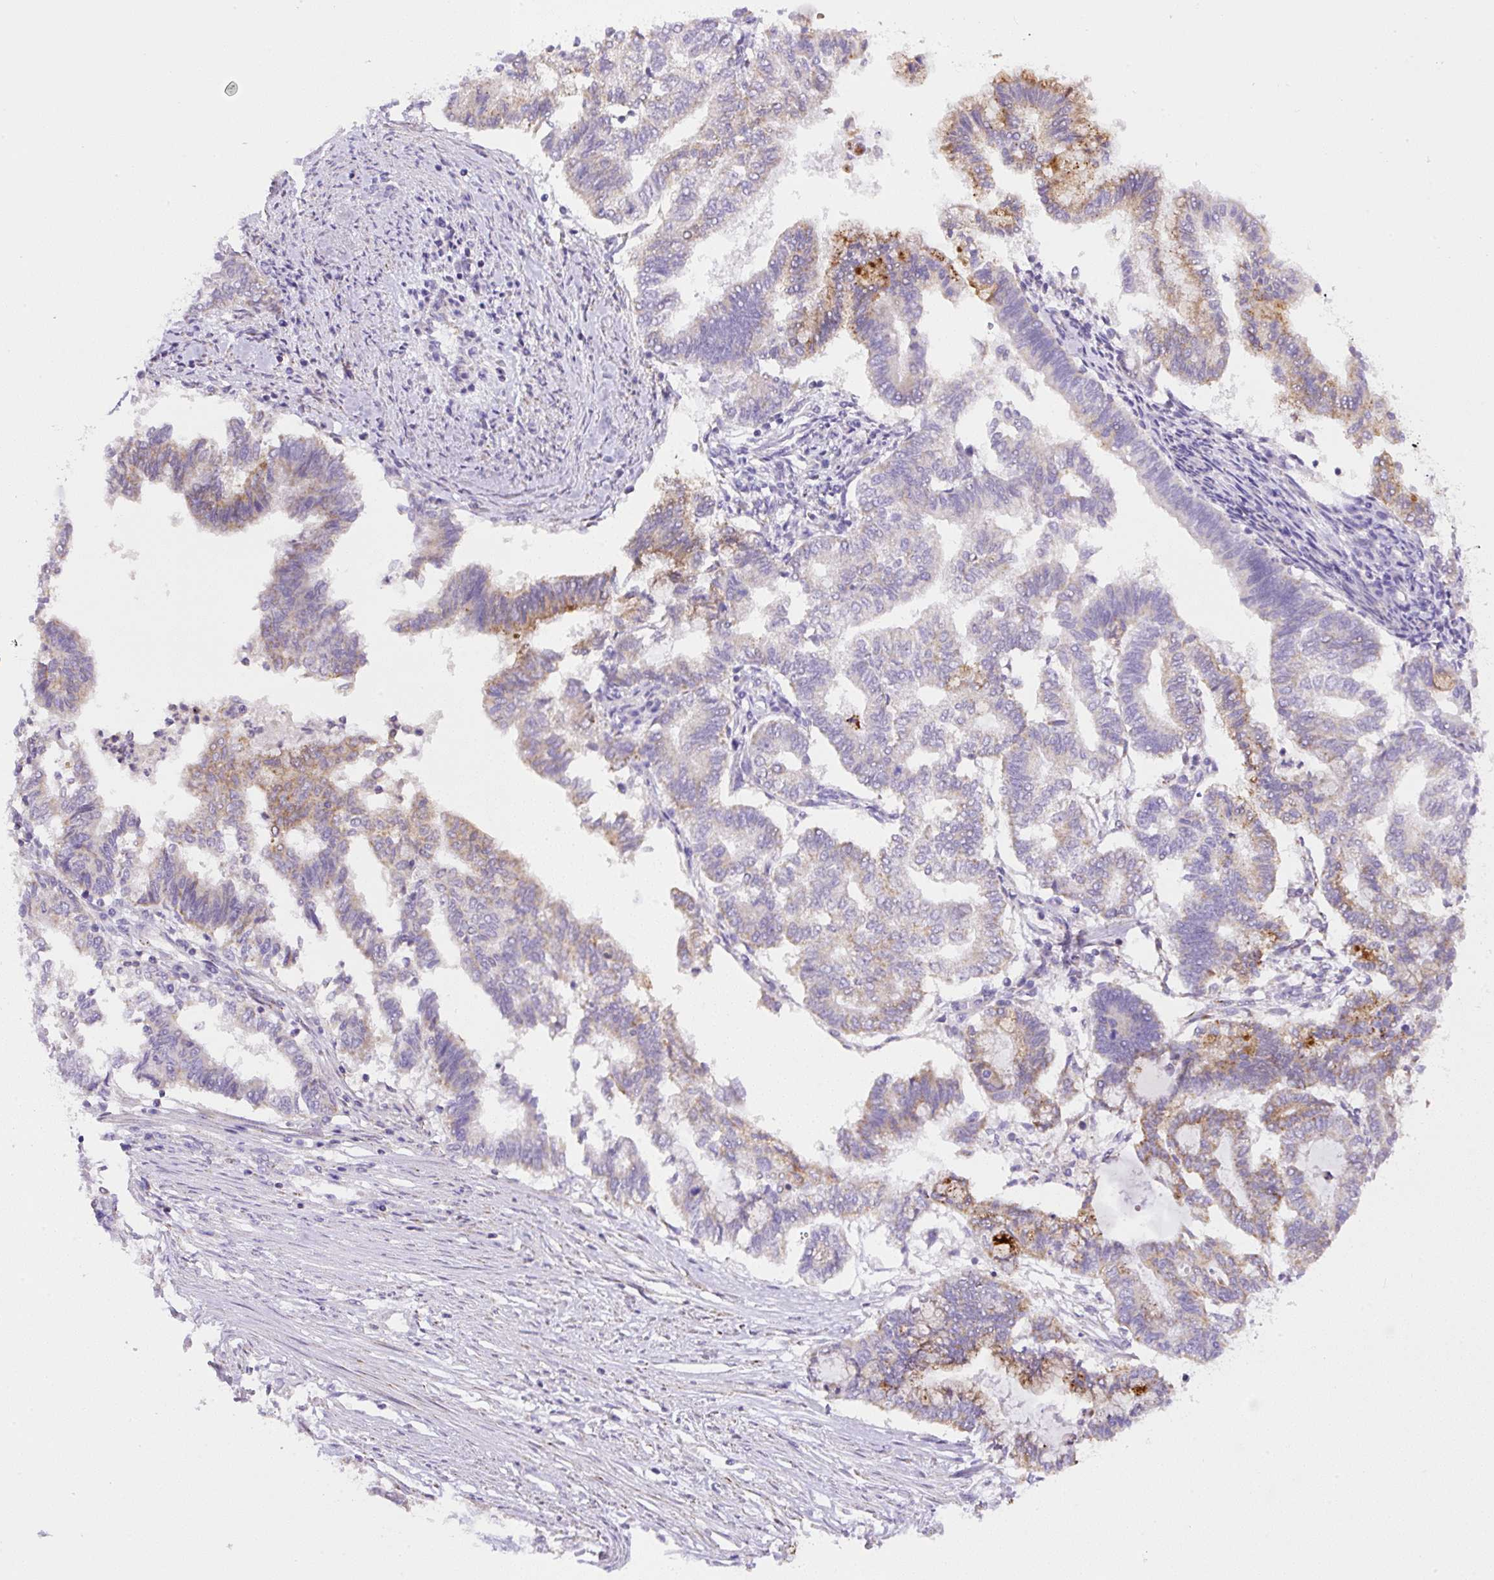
{"staining": {"intensity": "moderate", "quantity": "<25%", "location": "cytoplasmic/membranous"}, "tissue": "endometrial cancer", "cell_type": "Tumor cells", "image_type": "cancer", "snomed": [{"axis": "morphology", "description": "Adenocarcinoma, NOS"}, {"axis": "topography", "description": "Endometrium"}], "caption": "Tumor cells display moderate cytoplasmic/membranous staining in about <25% of cells in endometrial cancer (adenocarcinoma).", "gene": "NF1", "patient": {"sex": "female", "age": 79}}